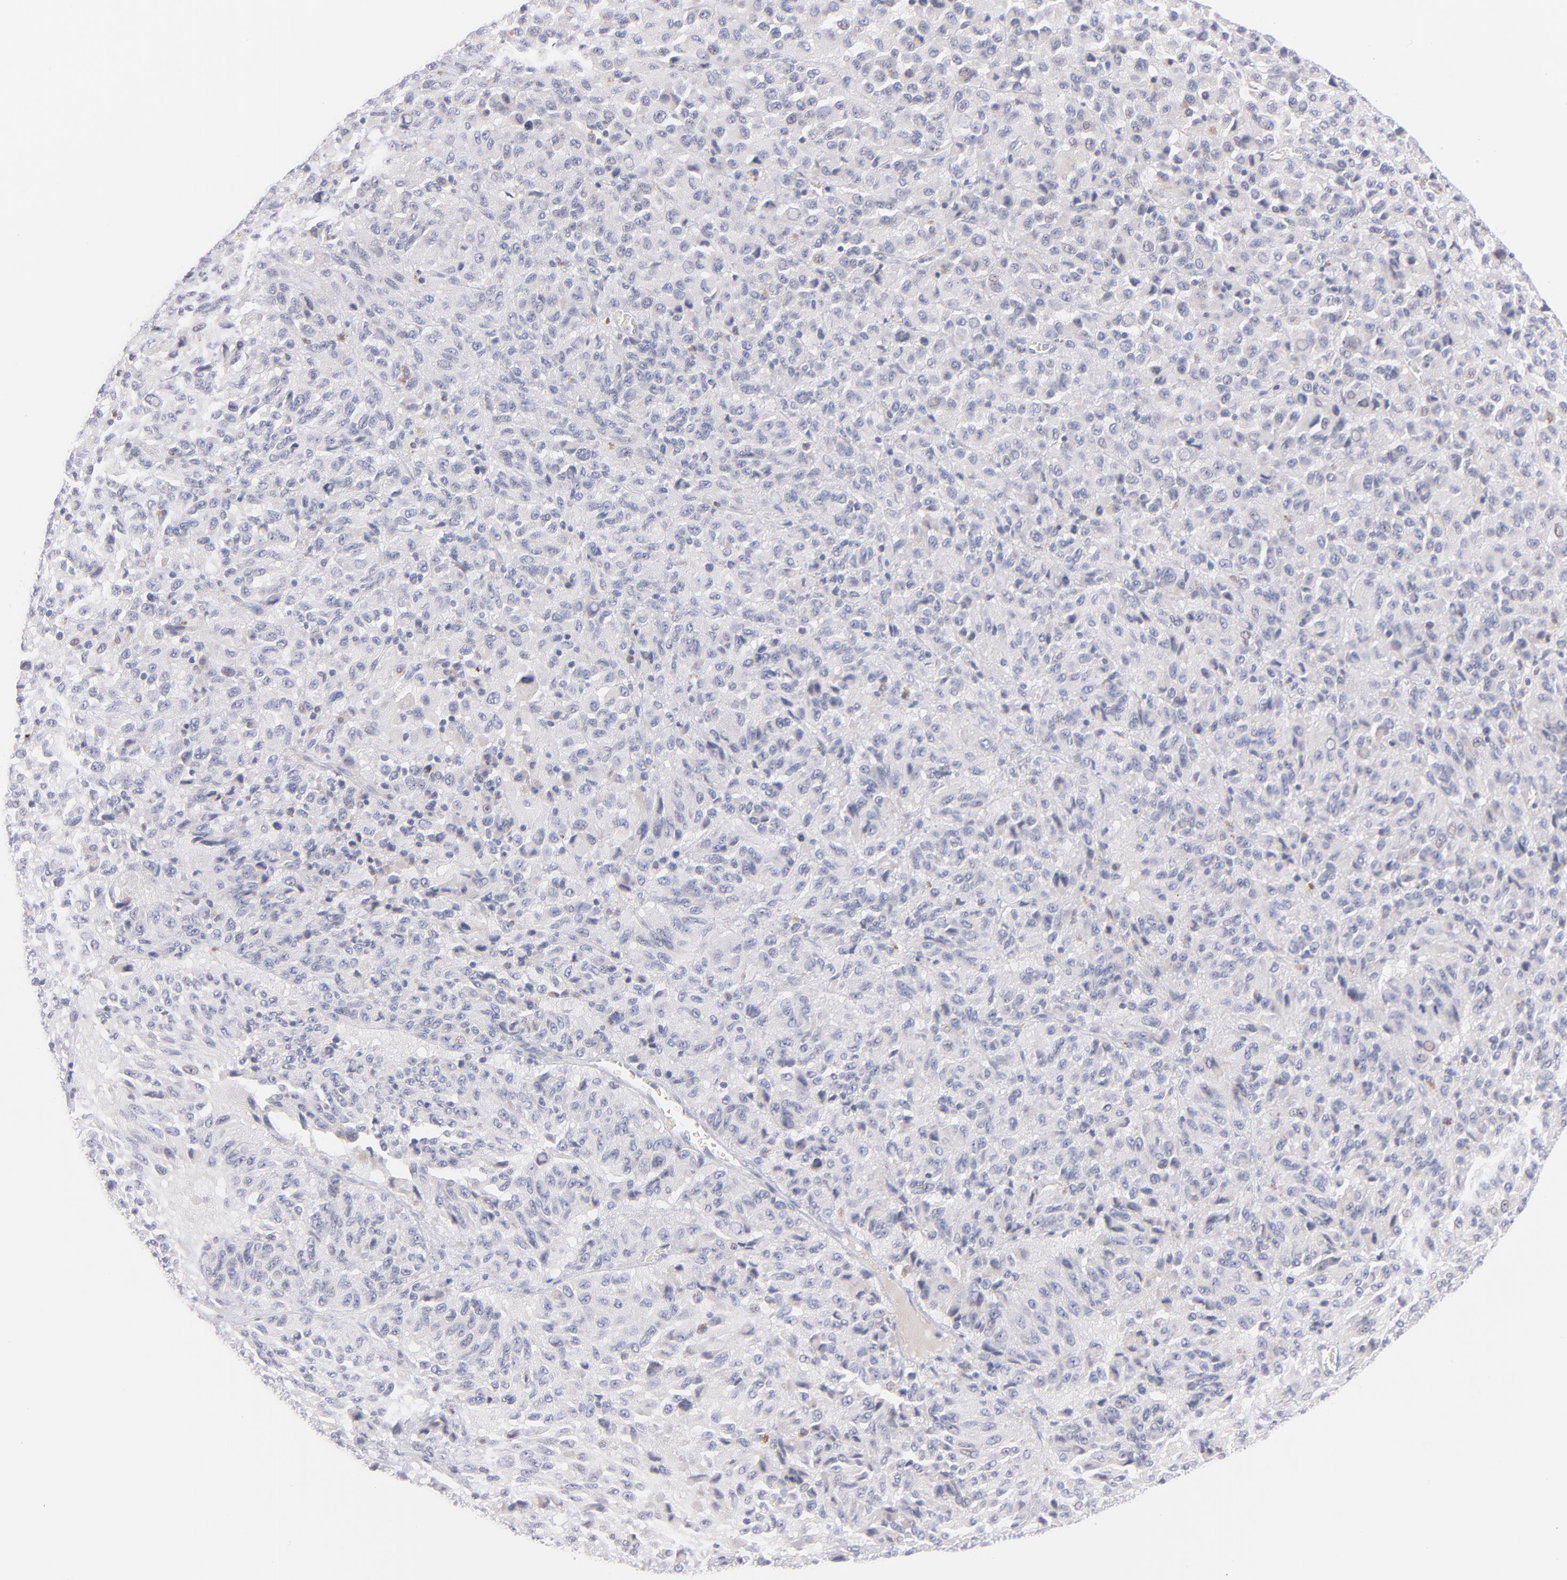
{"staining": {"intensity": "negative", "quantity": "none", "location": "none"}, "tissue": "melanoma", "cell_type": "Tumor cells", "image_type": "cancer", "snomed": [{"axis": "morphology", "description": "Malignant melanoma, Metastatic site"}, {"axis": "topography", "description": "Lung"}], "caption": "Micrograph shows no protein expression in tumor cells of malignant melanoma (metastatic site) tissue.", "gene": "MTHFD2", "patient": {"sex": "male", "age": 64}}